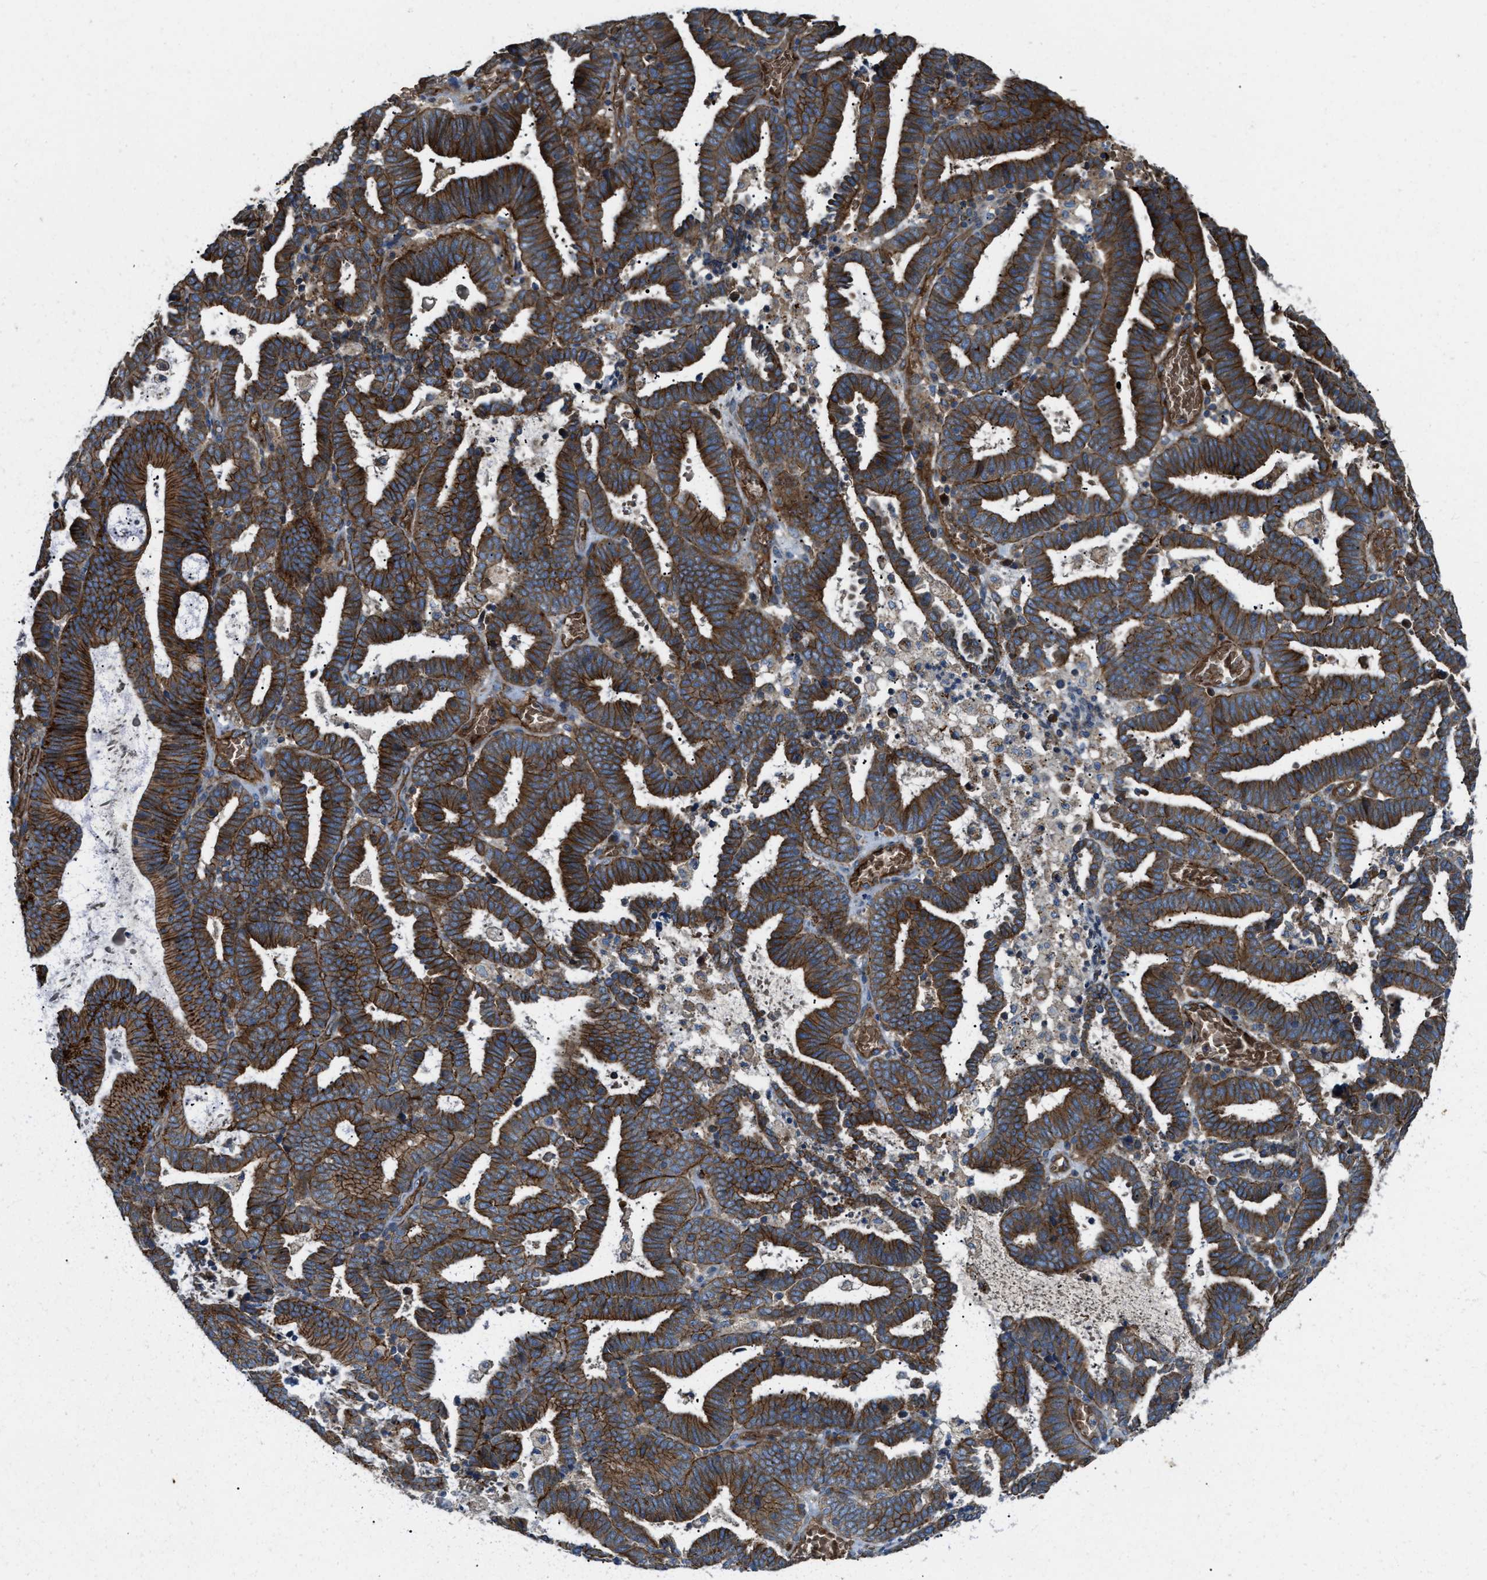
{"staining": {"intensity": "strong", "quantity": ">75%", "location": "cytoplasmic/membranous"}, "tissue": "endometrial cancer", "cell_type": "Tumor cells", "image_type": "cancer", "snomed": [{"axis": "morphology", "description": "Adenocarcinoma, NOS"}, {"axis": "topography", "description": "Uterus"}], "caption": "Approximately >75% of tumor cells in endometrial adenocarcinoma exhibit strong cytoplasmic/membranous protein expression as visualized by brown immunohistochemical staining.", "gene": "ERC1", "patient": {"sex": "female", "age": 83}}